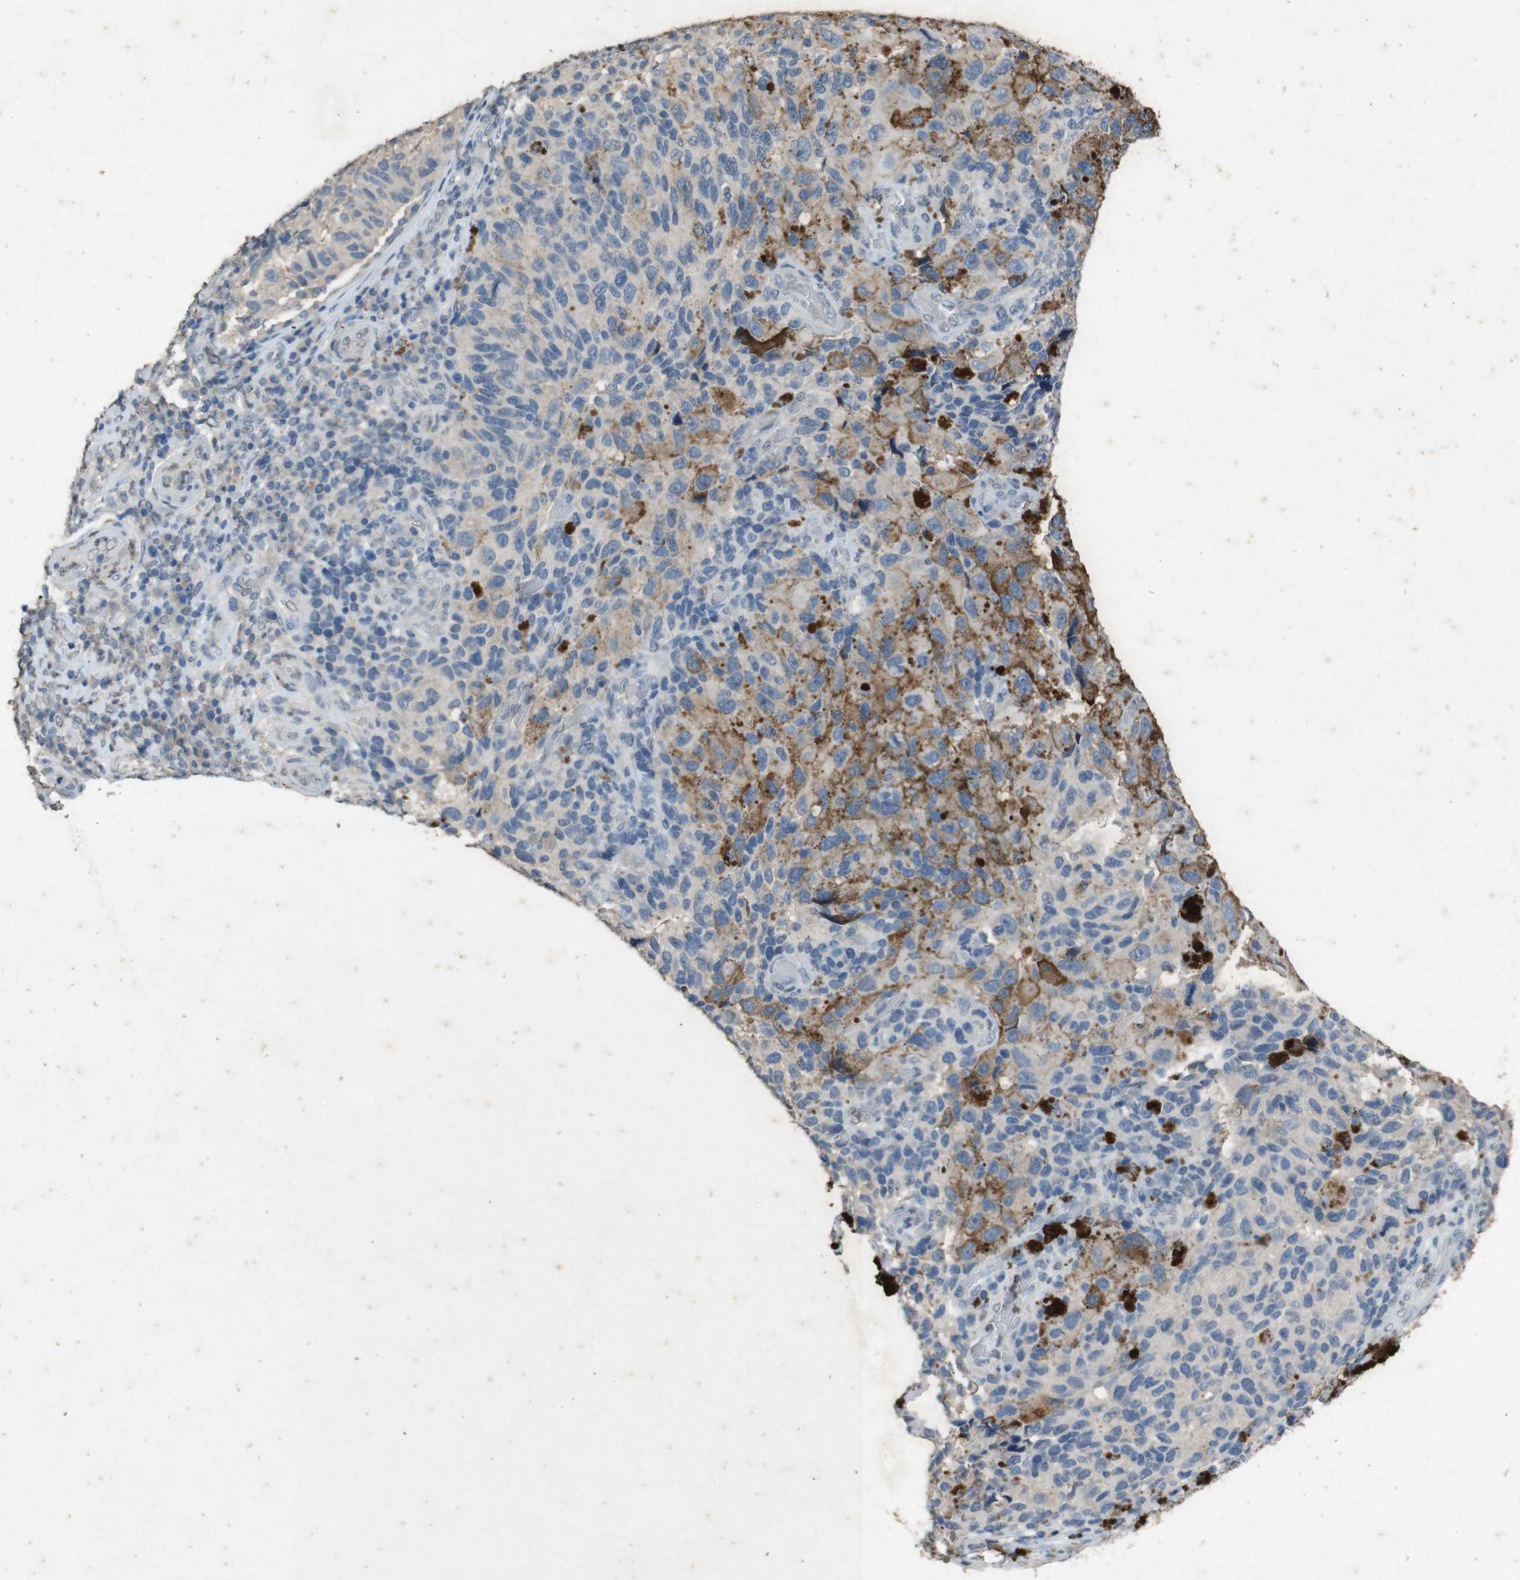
{"staining": {"intensity": "negative", "quantity": "none", "location": "none"}, "tissue": "melanoma", "cell_type": "Tumor cells", "image_type": "cancer", "snomed": [{"axis": "morphology", "description": "Malignant melanoma, NOS"}, {"axis": "topography", "description": "Skin"}], "caption": "Immunohistochemistry (IHC) micrograph of malignant melanoma stained for a protein (brown), which demonstrates no staining in tumor cells.", "gene": "STBD1", "patient": {"sex": "female", "age": 73}}